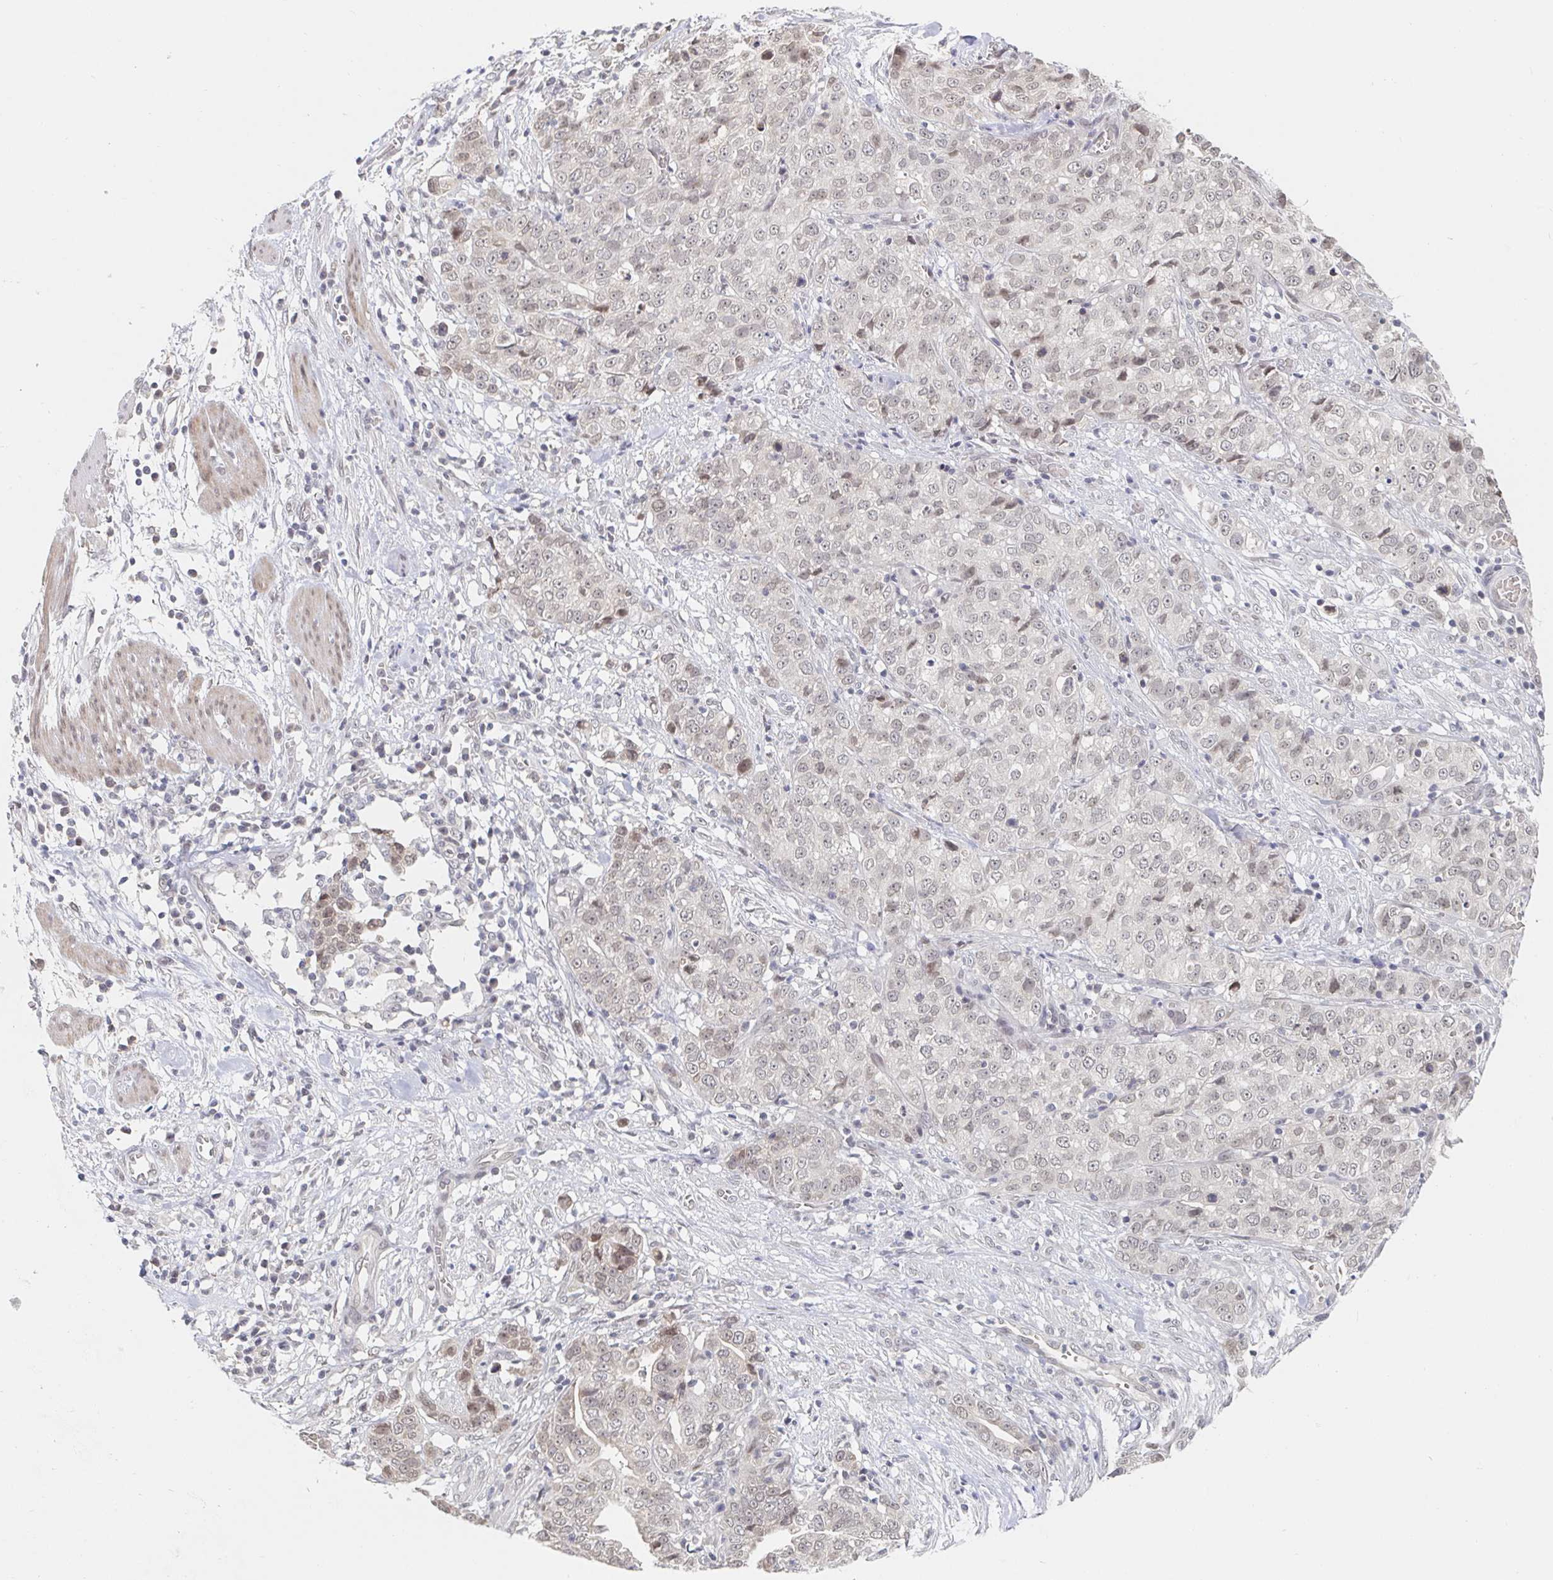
{"staining": {"intensity": "weak", "quantity": "<25%", "location": "nuclear"}, "tissue": "stomach cancer", "cell_type": "Tumor cells", "image_type": "cancer", "snomed": [{"axis": "morphology", "description": "Adenocarcinoma, NOS"}, {"axis": "topography", "description": "Stomach, upper"}], "caption": "Immunohistochemistry (IHC) of adenocarcinoma (stomach) shows no positivity in tumor cells.", "gene": "CHD2", "patient": {"sex": "female", "age": 67}}